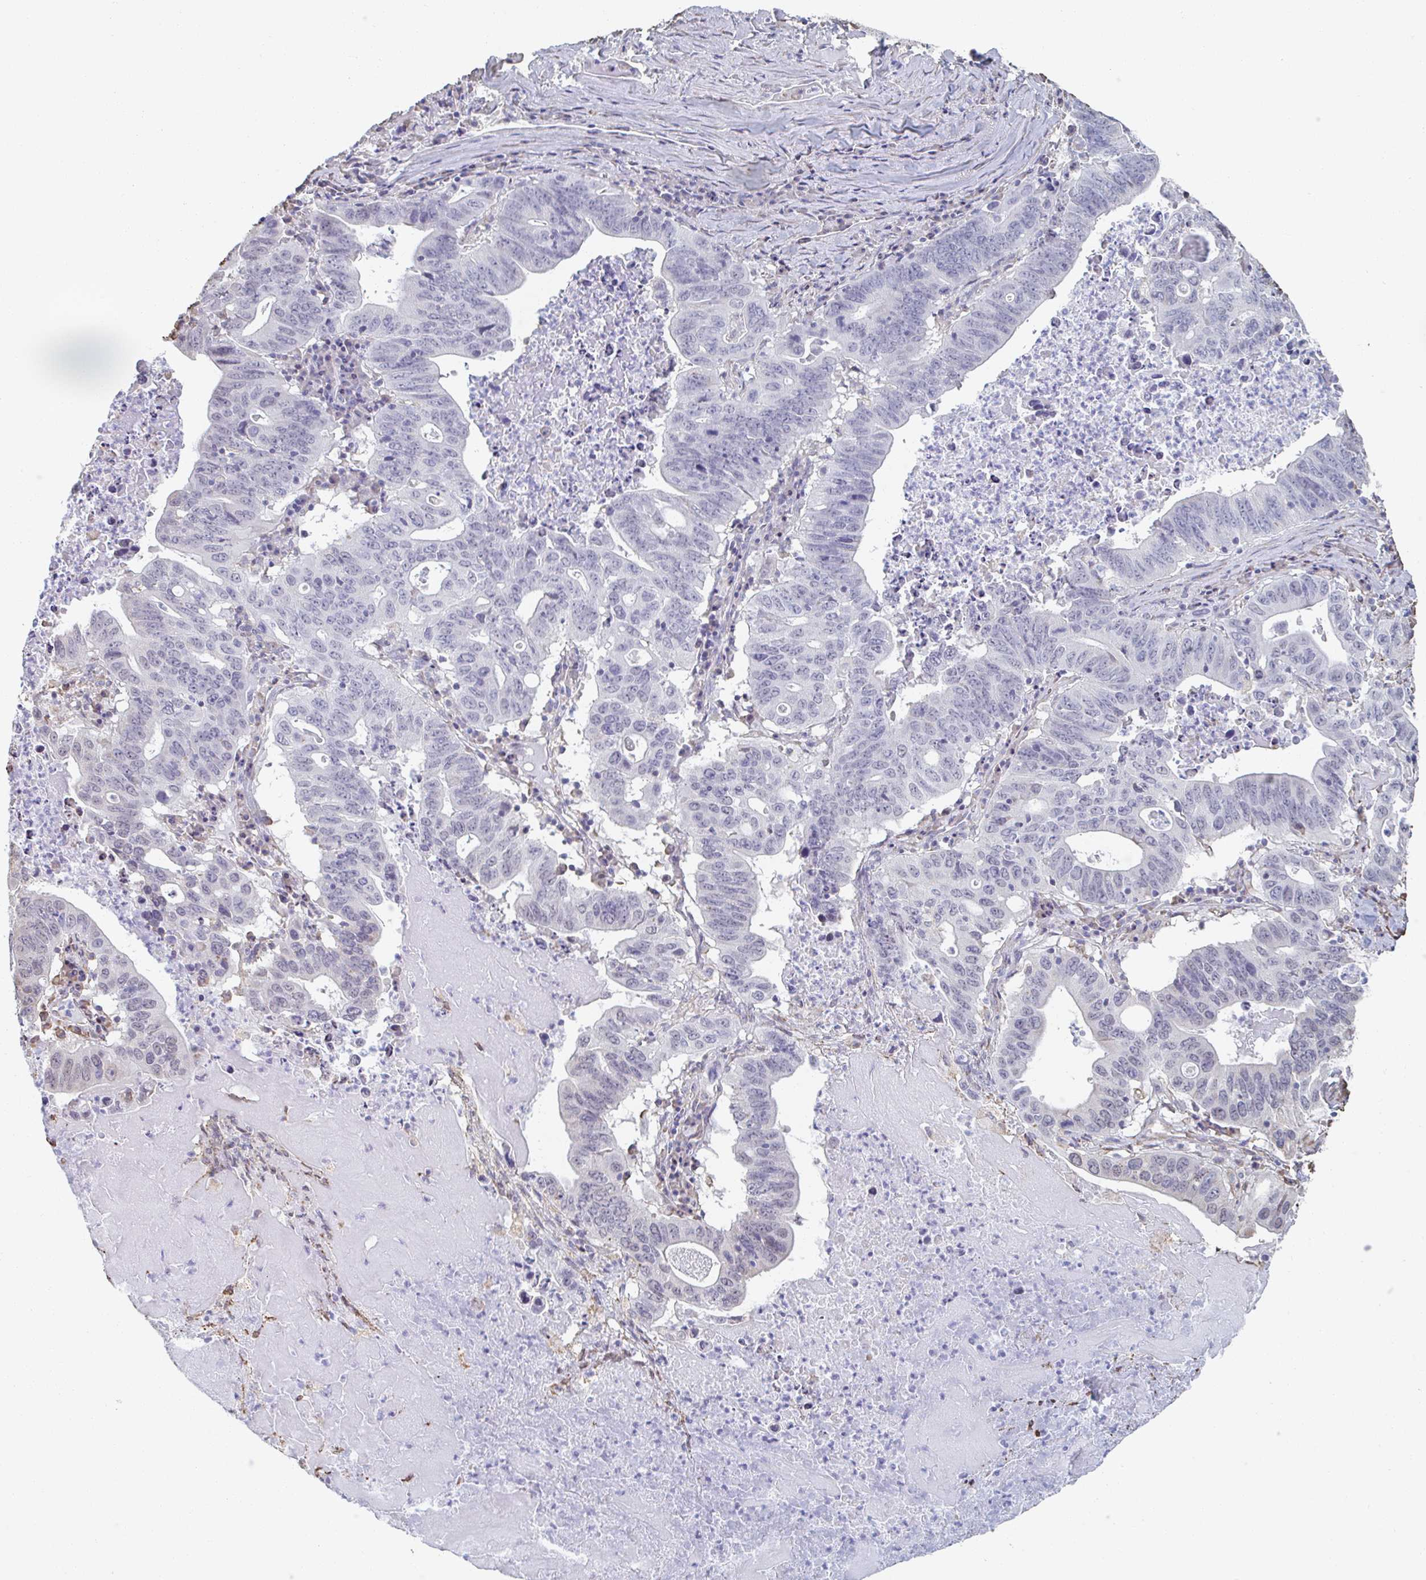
{"staining": {"intensity": "negative", "quantity": "none", "location": "none"}, "tissue": "lung cancer", "cell_type": "Tumor cells", "image_type": "cancer", "snomed": [{"axis": "morphology", "description": "Adenocarcinoma, NOS"}, {"axis": "topography", "description": "Lung"}], "caption": "The histopathology image shows no staining of tumor cells in adenocarcinoma (lung). (DAB immunohistochemistry visualized using brightfield microscopy, high magnification).", "gene": "RAB5IF", "patient": {"sex": "female", "age": 60}}